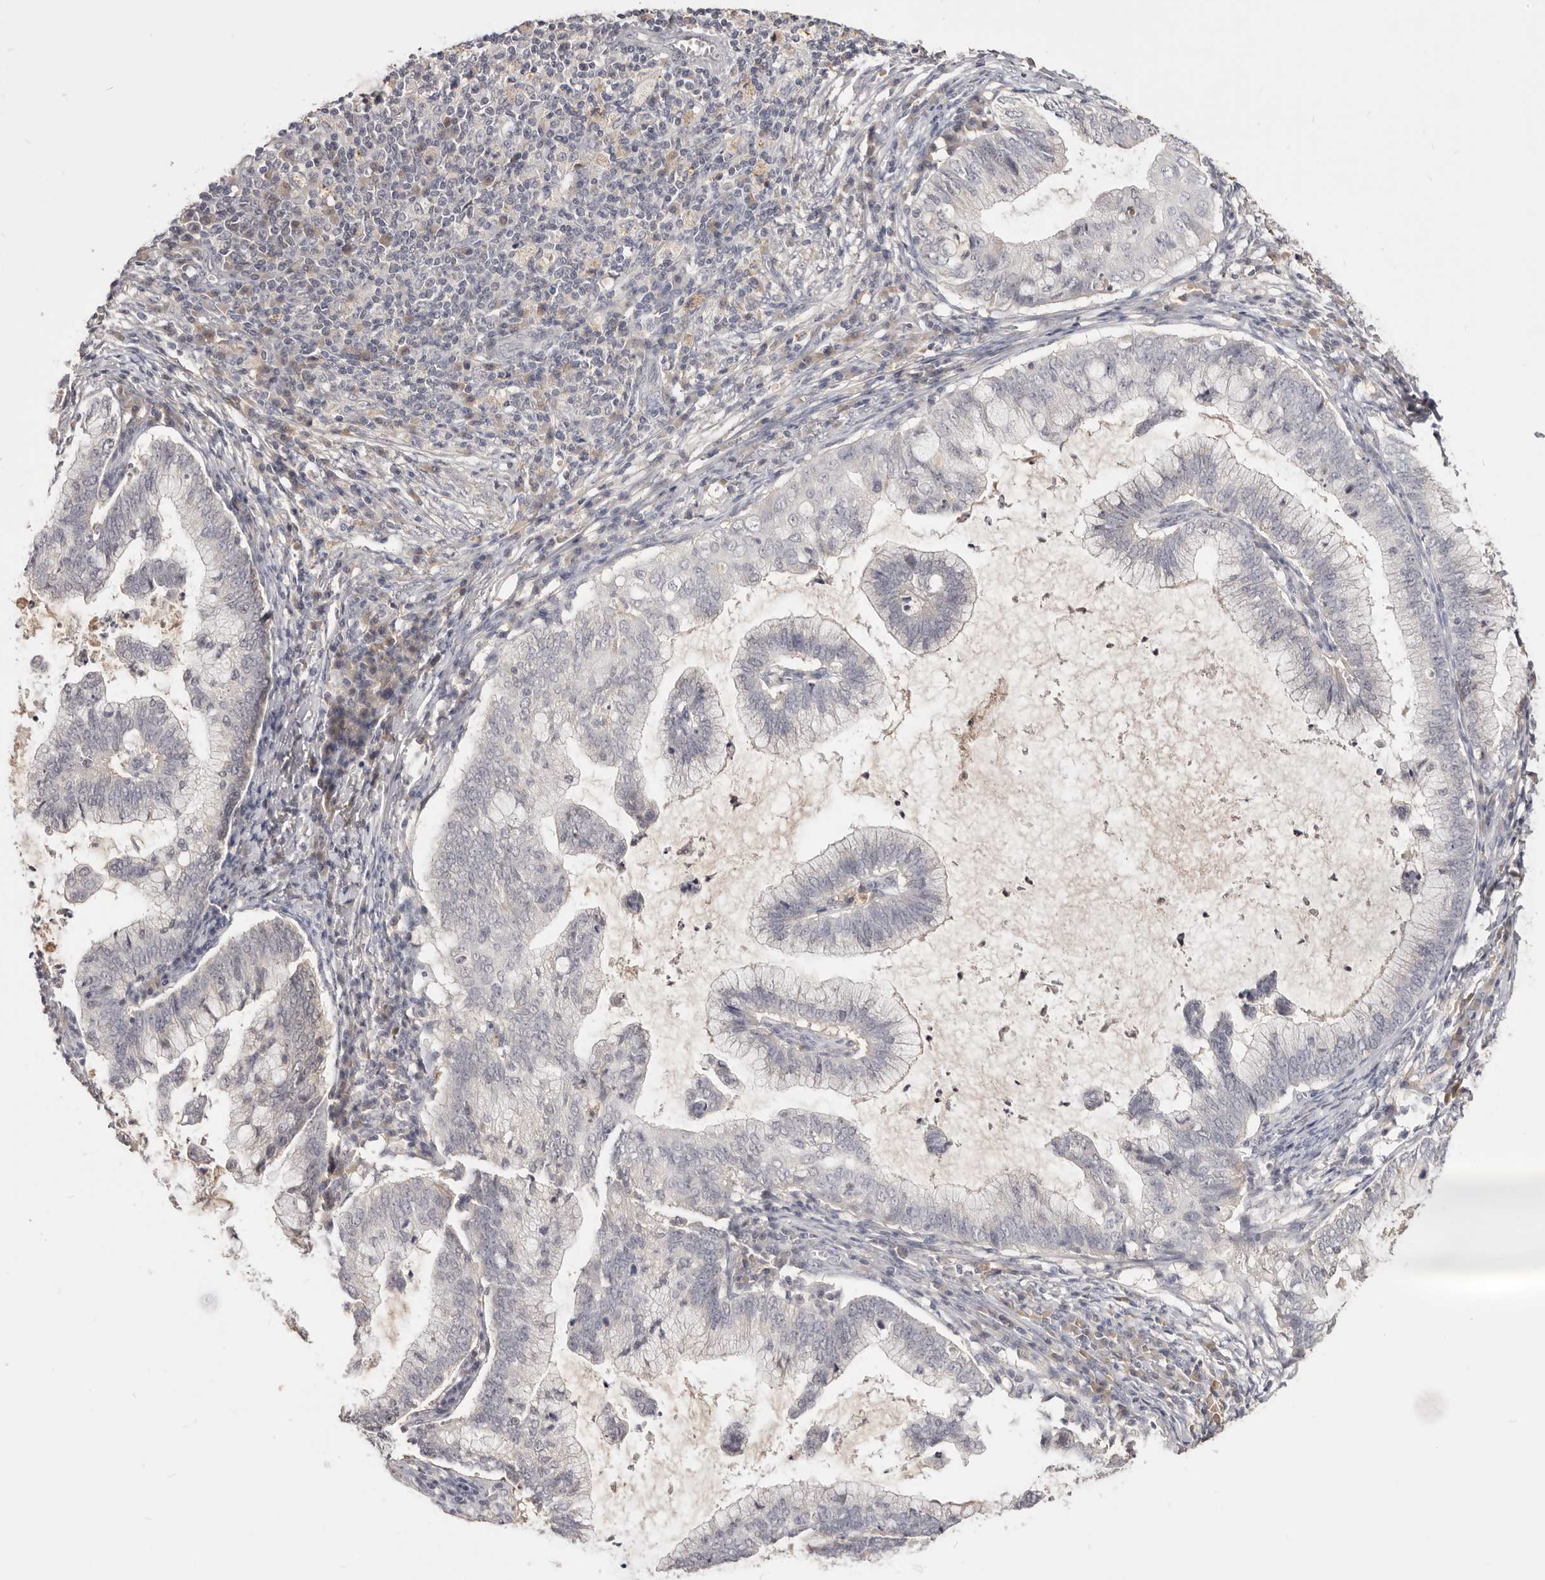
{"staining": {"intensity": "negative", "quantity": "none", "location": "none"}, "tissue": "cervical cancer", "cell_type": "Tumor cells", "image_type": "cancer", "snomed": [{"axis": "morphology", "description": "Adenocarcinoma, NOS"}, {"axis": "topography", "description": "Cervix"}], "caption": "IHC image of cervical cancer stained for a protein (brown), which demonstrates no positivity in tumor cells.", "gene": "TSPAN13", "patient": {"sex": "female", "age": 36}}